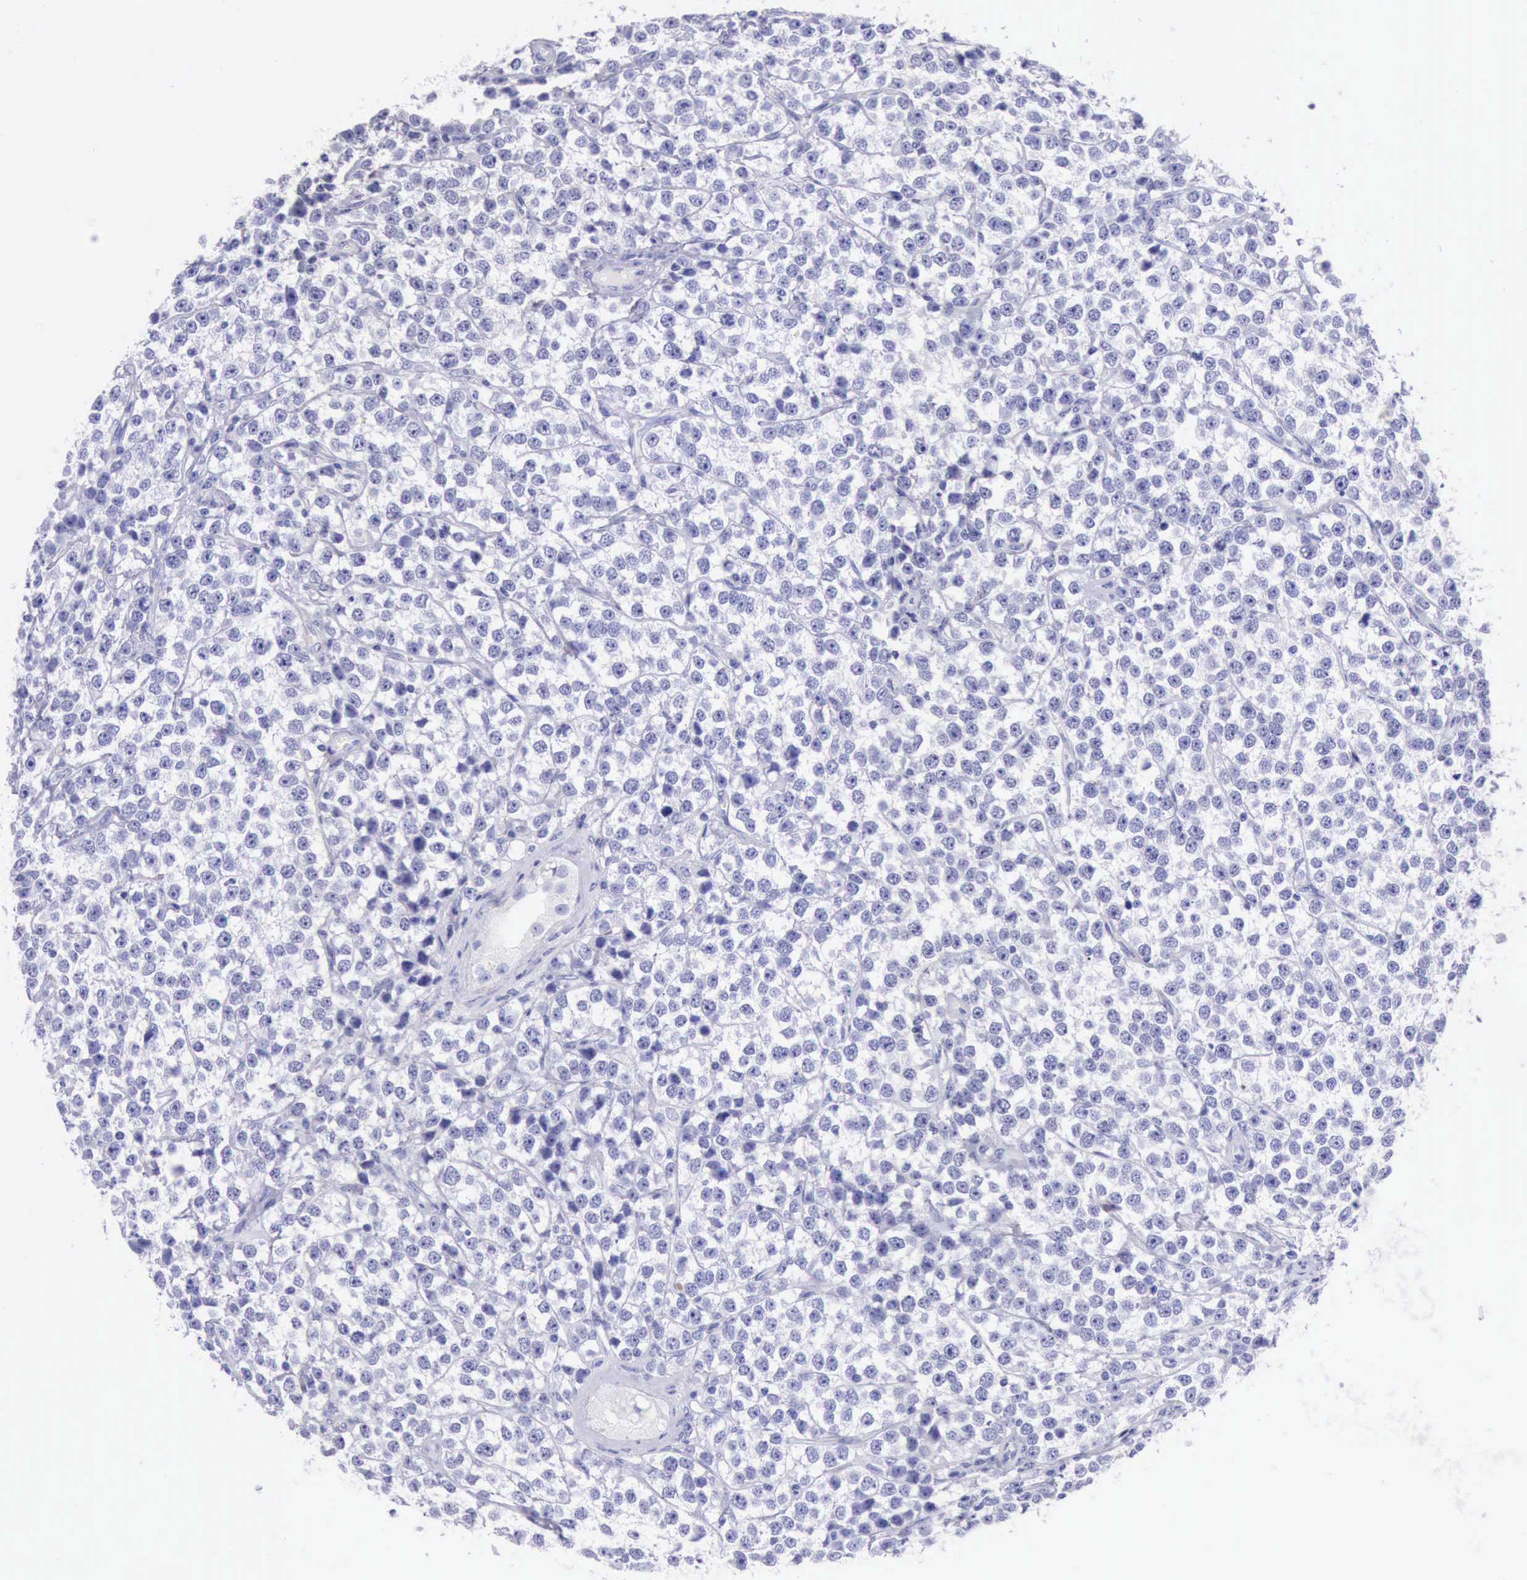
{"staining": {"intensity": "negative", "quantity": "none", "location": "none"}, "tissue": "testis cancer", "cell_type": "Tumor cells", "image_type": "cancer", "snomed": [{"axis": "morphology", "description": "Seminoma, NOS"}, {"axis": "topography", "description": "Testis"}], "caption": "Tumor cells show no significant protein staining in seminoma (testis).", "gene": "KRT8", "patient": {"sex": "male", "age": 25}}